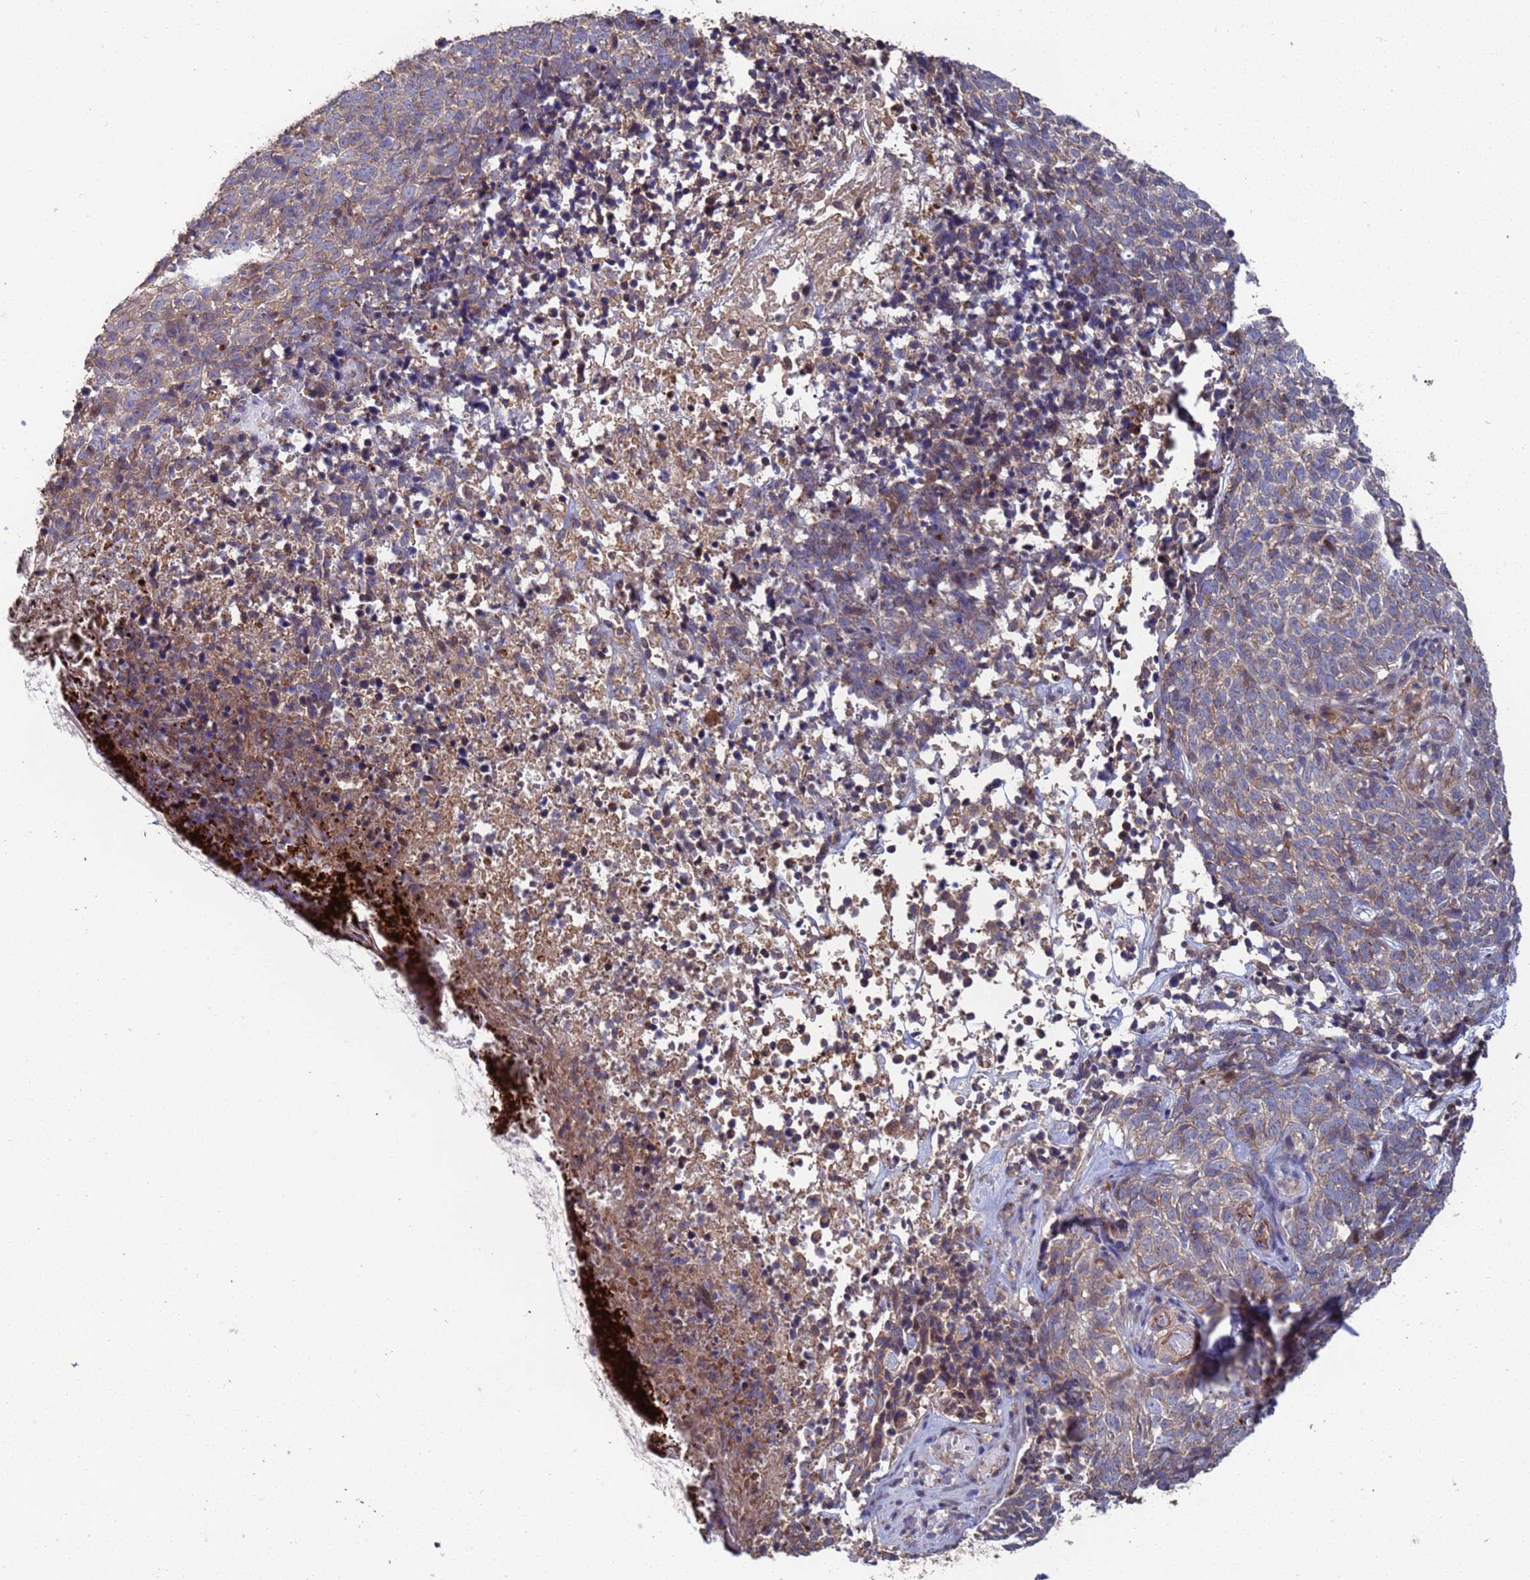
{"staining": {"intensity": "weak", "quantity": "25%-75%", "location": "cytoplasmic/membranous"}, "tissue": "skin cancer", "cell_type": "Tumor cells", "image_type": "cancer", "snomed": [{"axis": "morphology", "description": "Basal cell carcinoma"}, {"axis": "topography", "description": "Skin"}], "caption": "Immunohistochemistry (IHC) image of human skin cancer (basal cell carcinoma) stained for a protein (brown), which displays low levels of weak cytoplasmic/membranous positivity in about 25%-75% of tumor cells.", "gene": "NDUFAF6", "patient": {"sex": "female", "age": 84}}